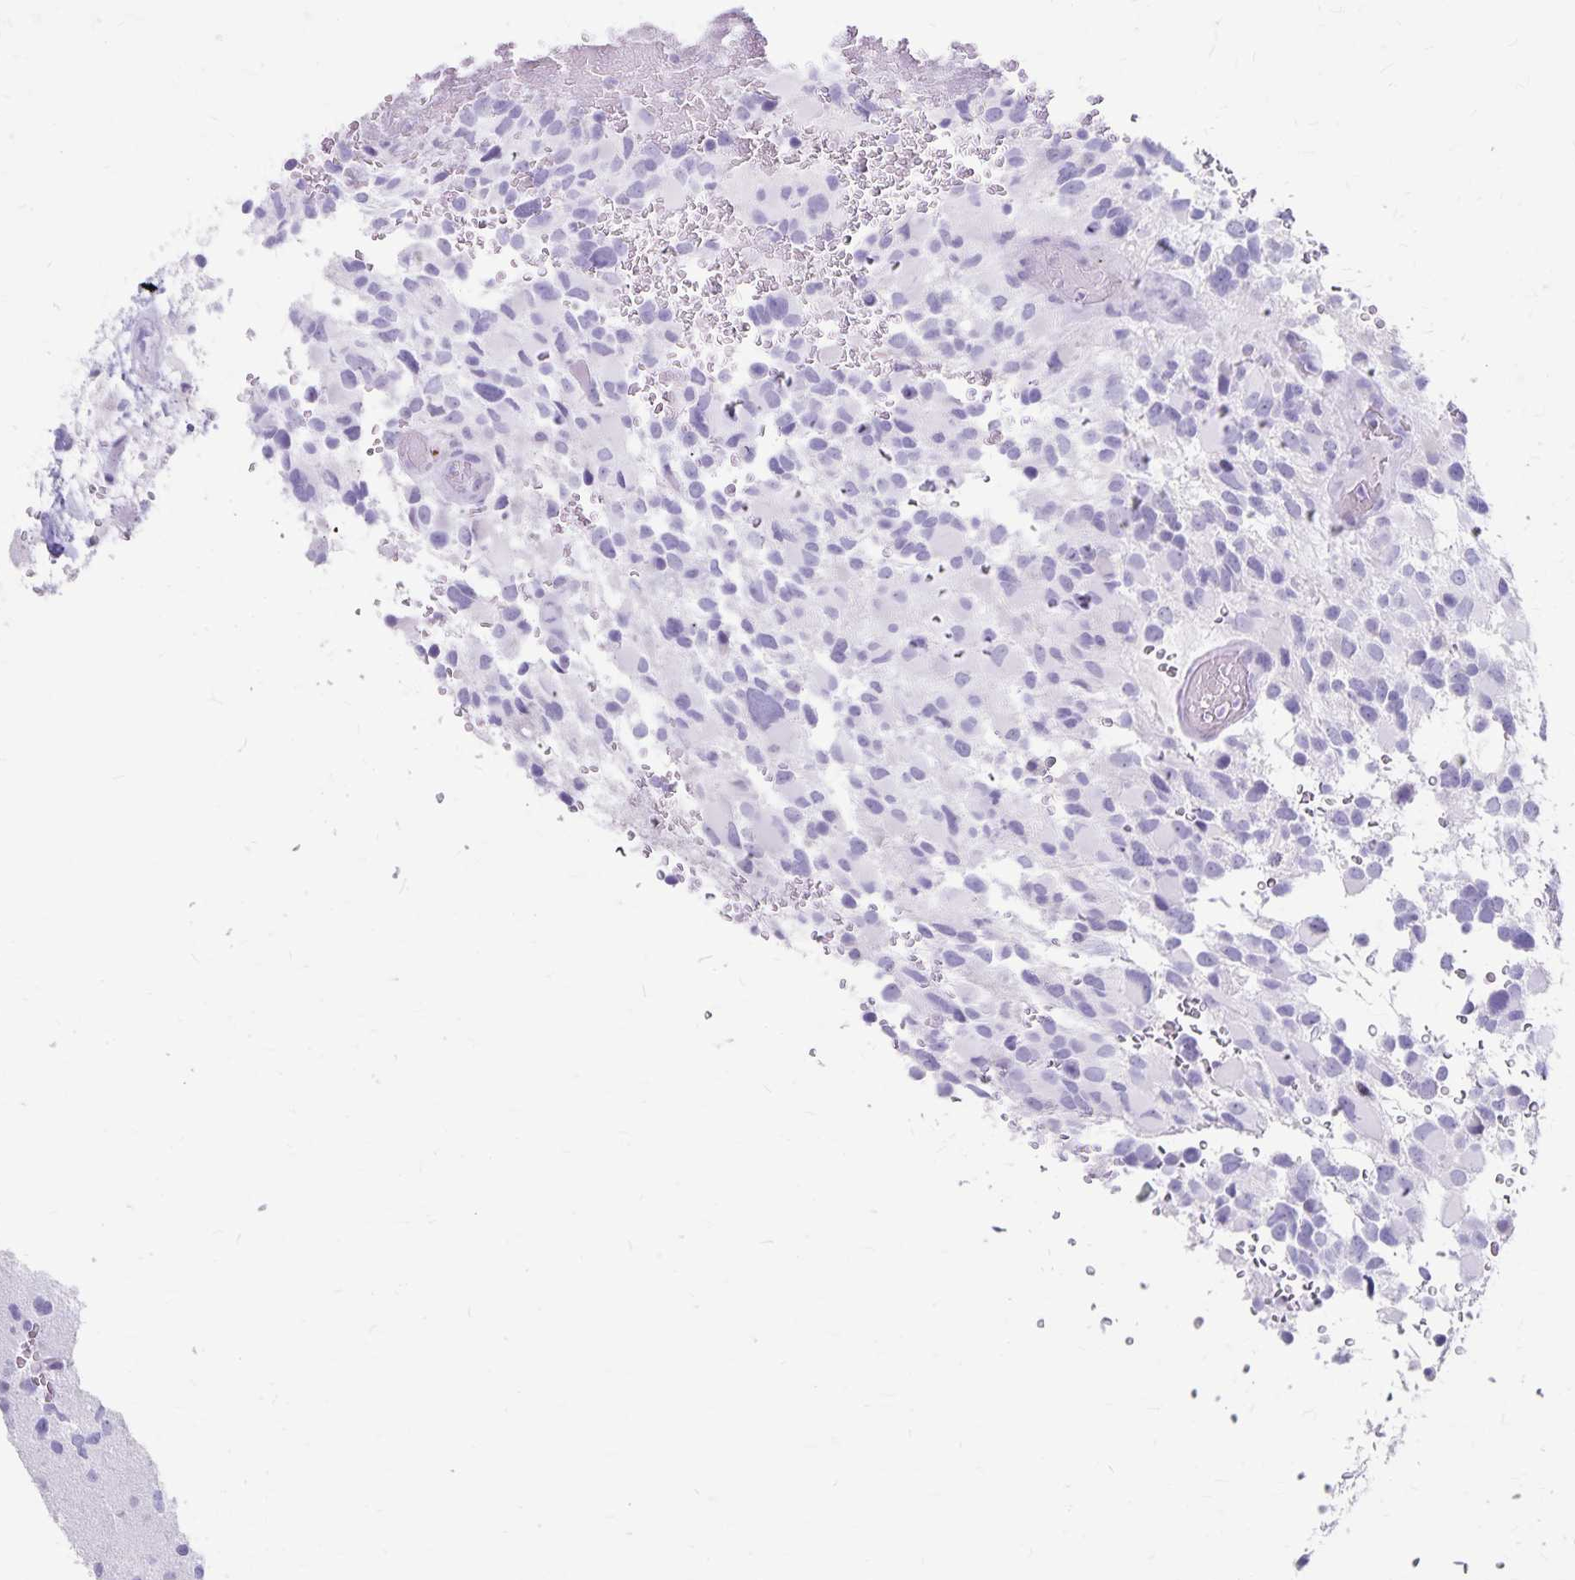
{"staining": {"intensity": "negative", "quantity": "none", "location": "none"}, "tissue": "glioma", "cell_type": "Tumor cells", "image_type": "cancer", "snomed": [{"axis": "morphology", "description": "Glioma, malignant, Low grade"}, {"axis": "topography", "description": "Brain"}], "caption": "This is a micrograph of immunohistochemistry staining of malignant glioma (low-grade), which shows no positivity in tumor cells.", "gene": "GPBAR1", "patient": {"sex": "female", "age": 32}}